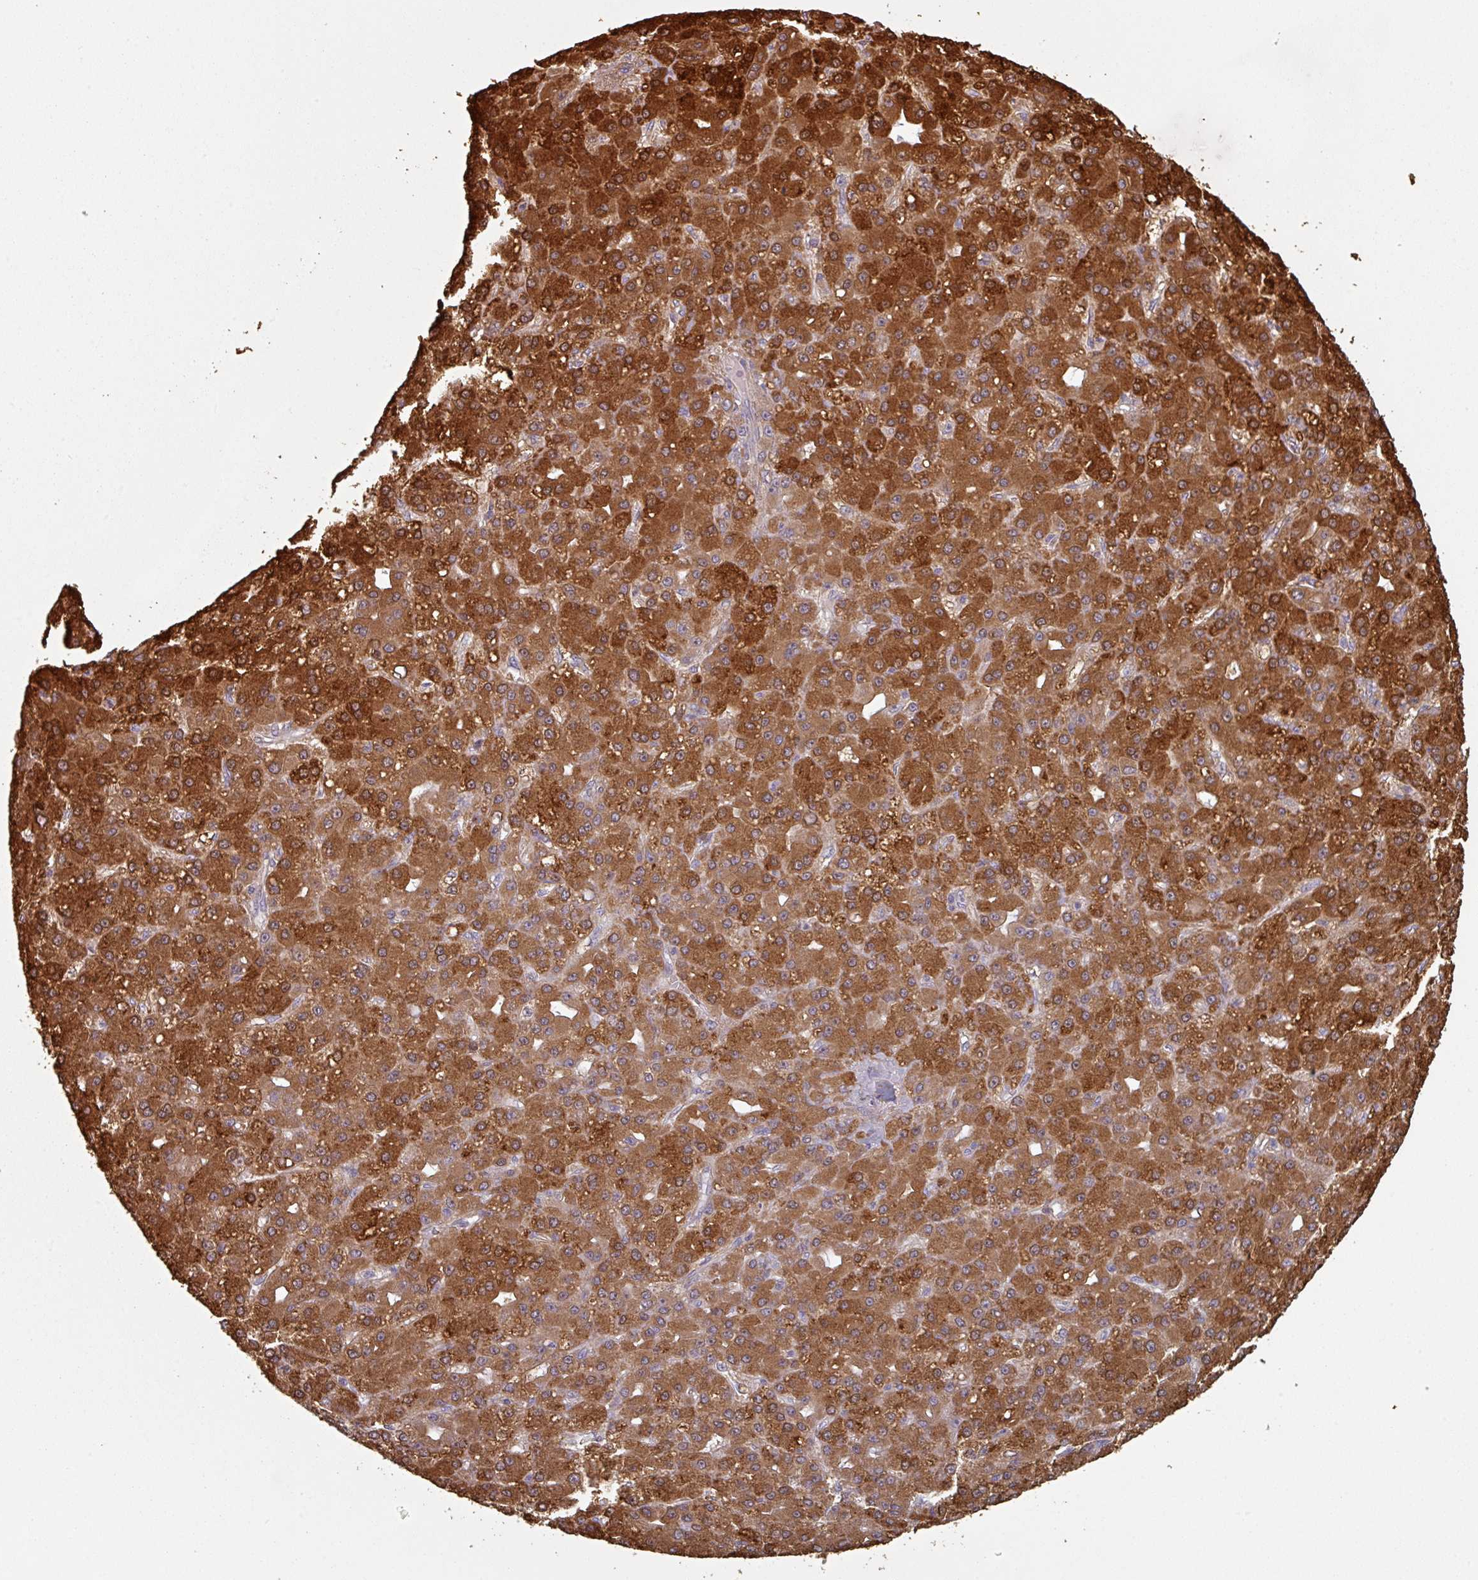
{"staining": {"intensity": "strong", "quantity": ">75%", "location": "cytoplasmic/membranous"}, "tissue": "liver cancer", "cell_type": "Tumor cells", "image_type": "cancer", "snomed": [{"axis": "morphology", "description": "Carcinoma, Hepatocellular, NOS"}, {"axis": "topography", "description": "Liver"}], "caption": "Brown immunohistochemical staining in liver hepatocellular carcinoma shows strong cytoplasmic/membranous staining in about >75% of tumor cells. Ihc stains the protein in brown and the nuclei are stained blue.", "gene": "GSTA4", "patient": {"sex": "male", "age": 67}}